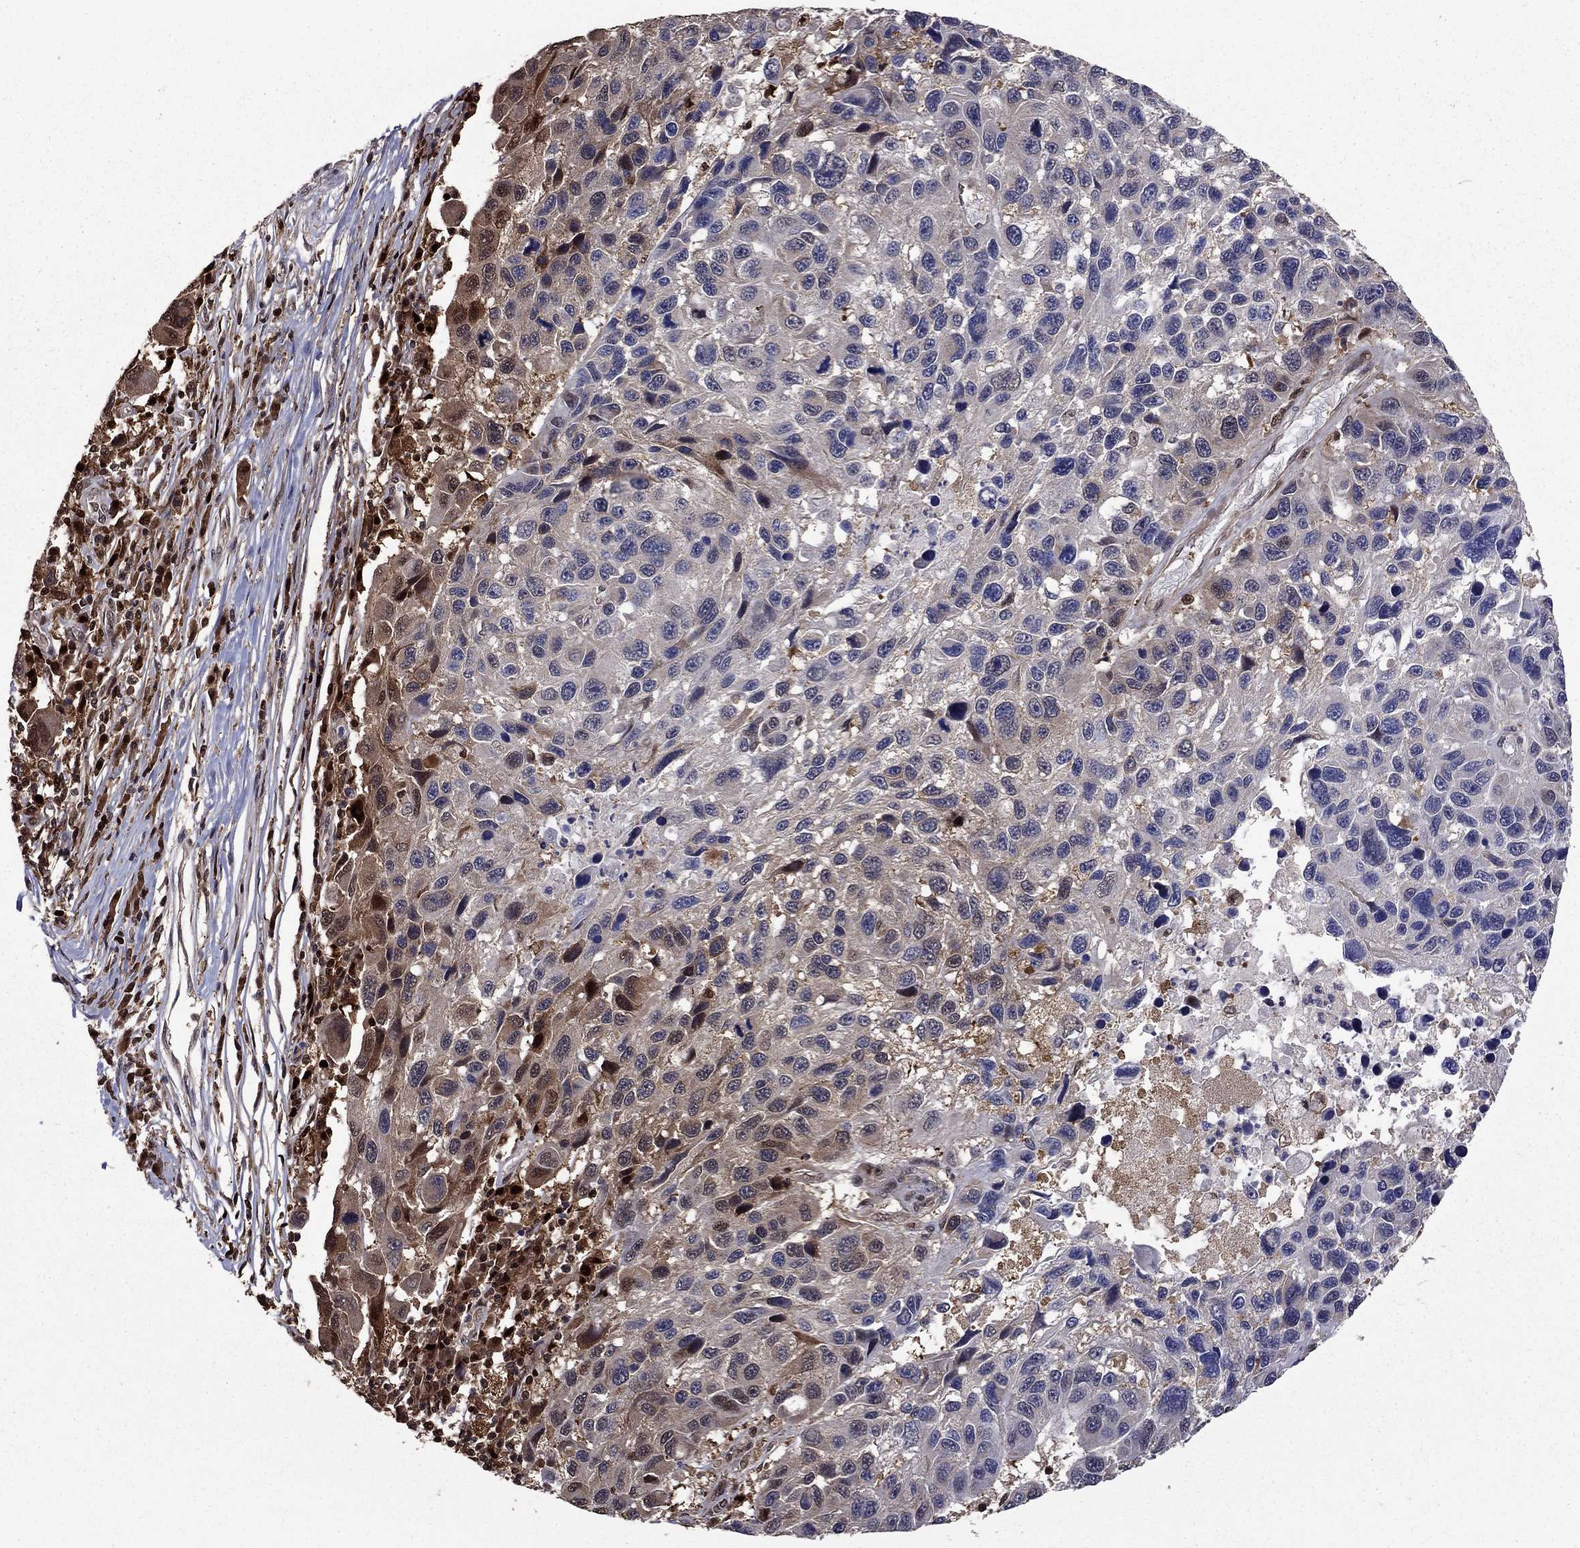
{"staining": {"intensity": "moderate", "quantity": "<25%", "location": "cytoplasmic/membranous"}, "tissue": "melanoma", "cell_type": "Tumor cells", "image_type": "cancer", "snomed": [{"axis": "morphology", "description": "Malignant melanoma, NOS"}, {"axis": "topography", "description": "Skin"}], "caption": "Tumor cells exhibit moderate cytoplasmic/membranous positivity in approximately <25% of cells in melanoma. The staining is performed using DAB (3,3'-diaminobenzidine) brown chromogen to label protein expression. The nuclei are counter-stained blue using hematoxylin.", "gene": "APPBP2", "patient": {"sex": "male", "age": 53}}